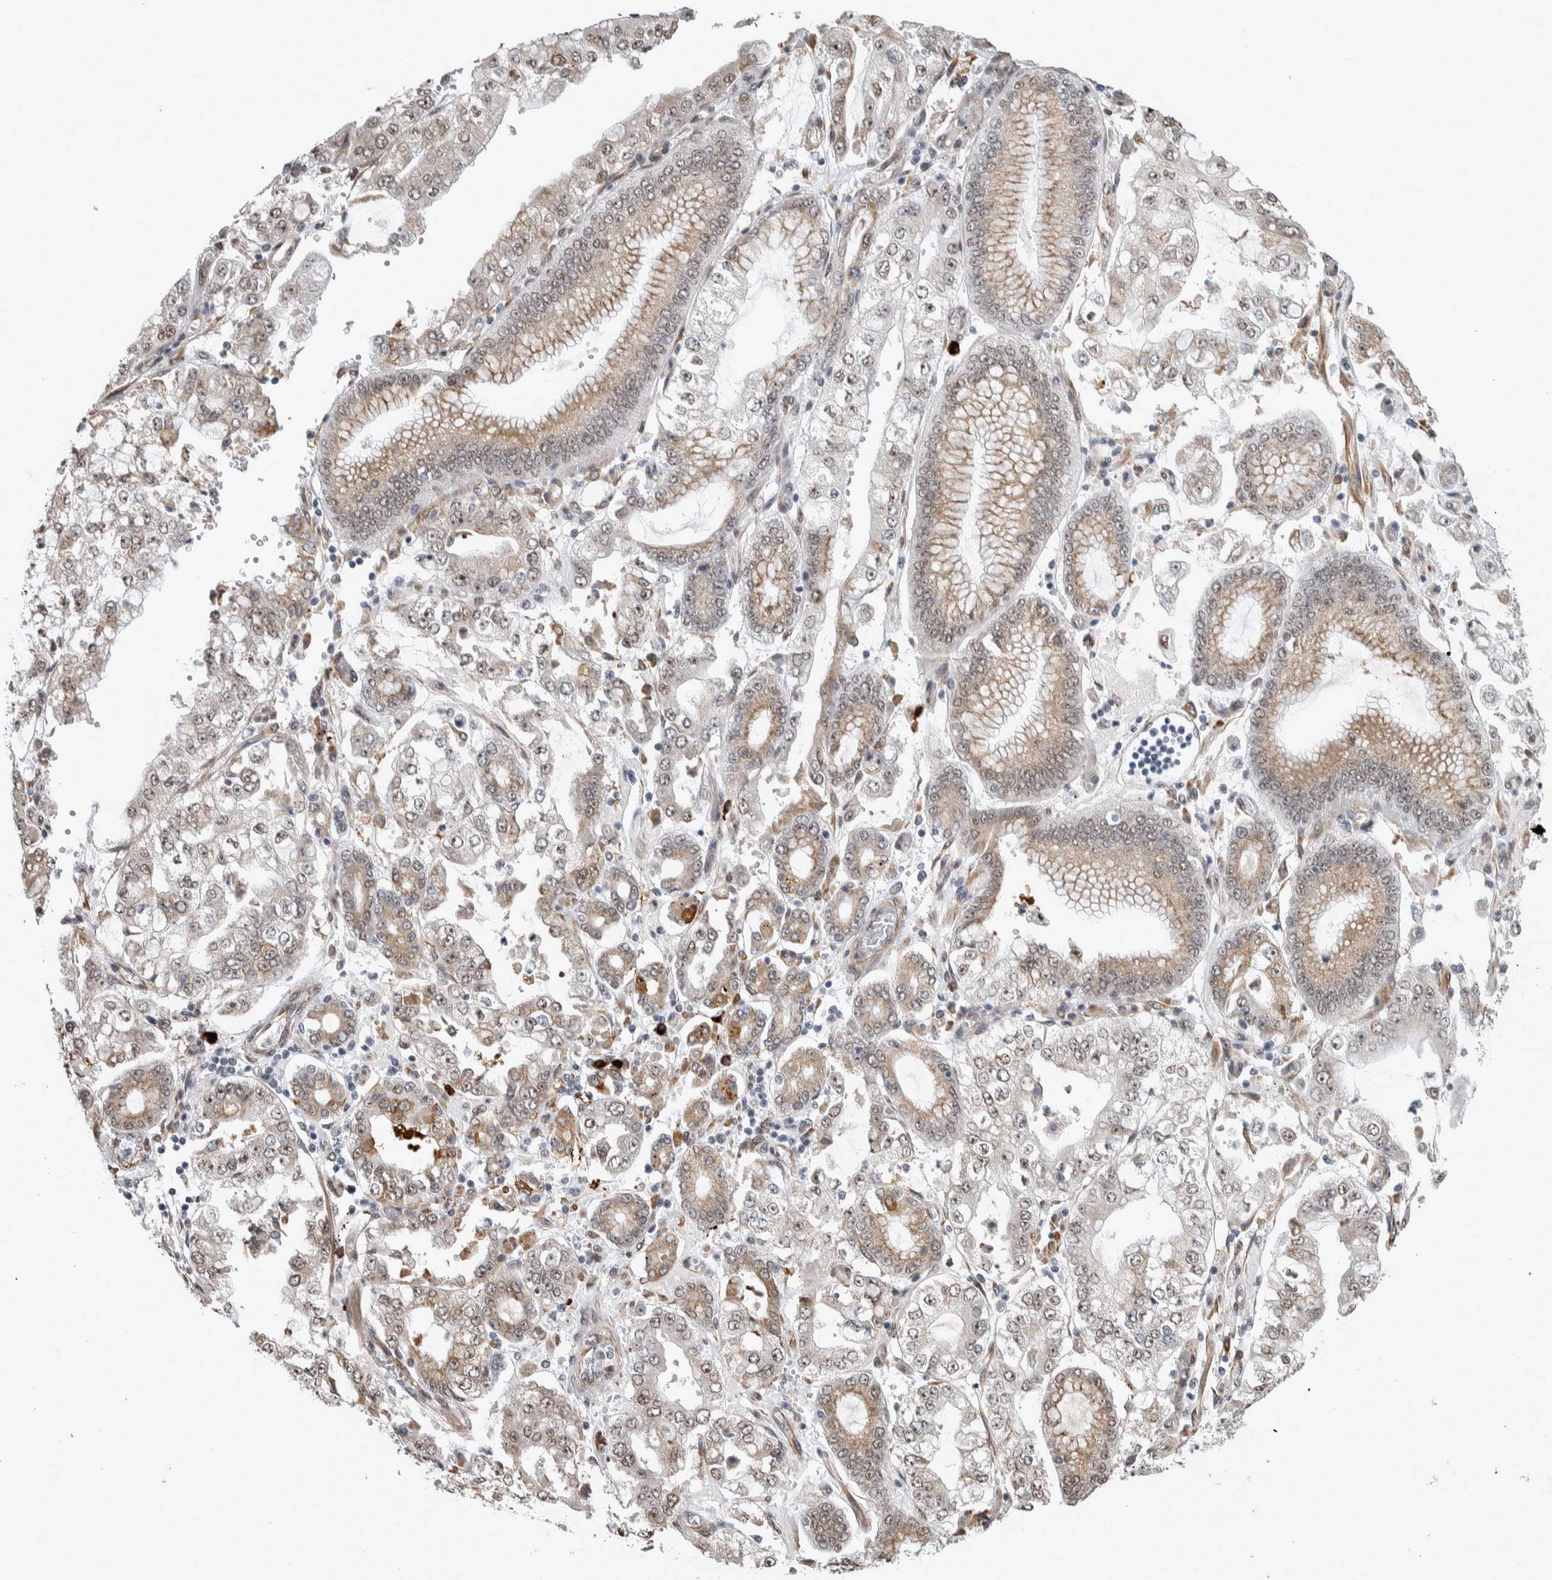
{"staining": {"intensity": "weak", "quantity": "<25%", "location": "cytoplasmic/membranous,nuclear"}, "tissue": "stomach cancer", "cell_type": "Tumor cells", "image_type": "cancer", "snomed": [{"axis": "morphology", "description": "Adenocarcinoma, NOS"}, {"axis": "topography", "description": "Stomach"}], "caption": "This is an IHC micrograph of stomach adenocarcinoma. There is no staining in tumor cells.", "gene": "DDX42", "patient": {"sex": "male", "age": 76}}